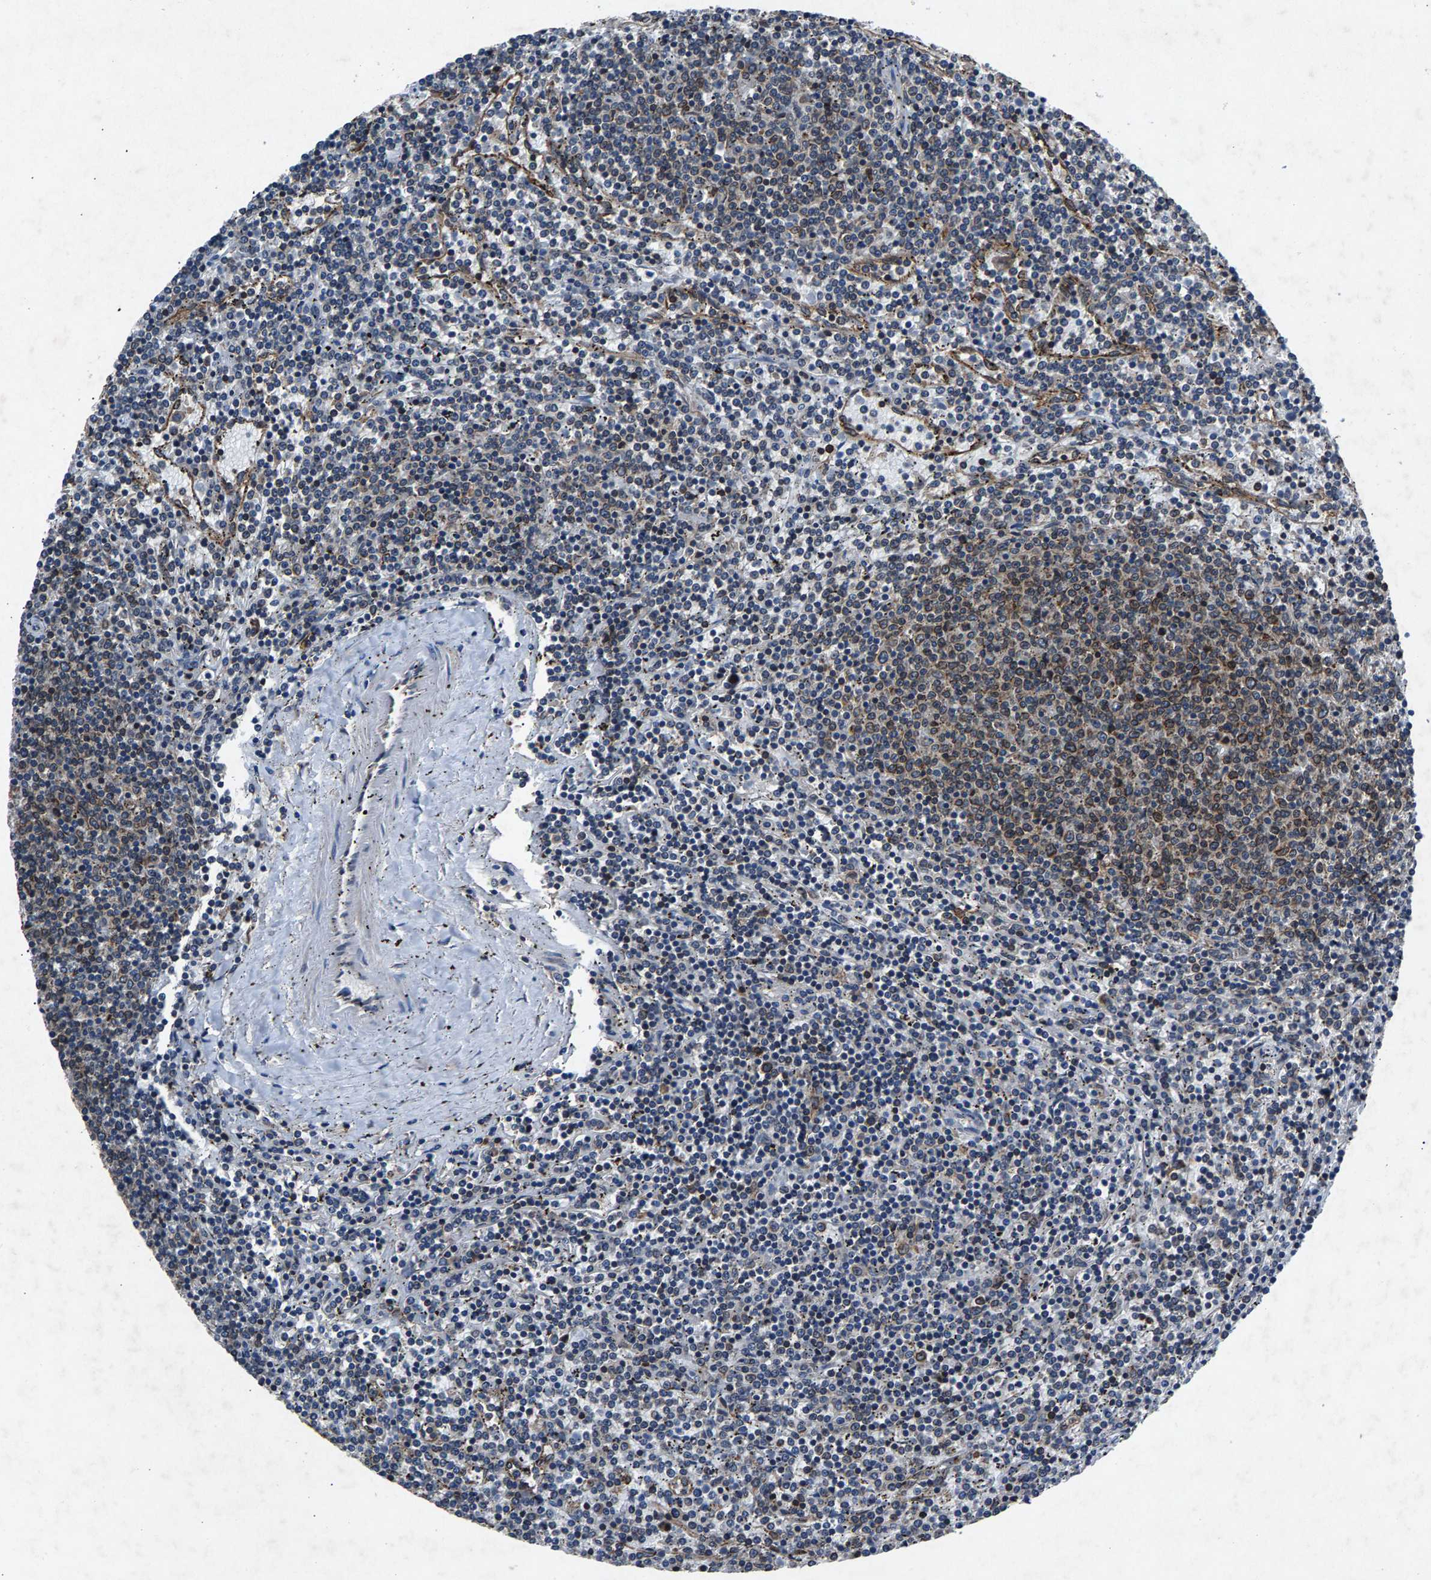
{"staining": {"intensity": "weak", "quantity": "25%-75%", "location": "cytoplasmic/membranous"}, "tissue": "lymphoma", "cell_type": "Tumor cells", "image_type": "cancer", "snomed": [{"axis": "morphology", "description": "Malignant lymphoma, non-Hodgkin's type, Low grade"}, {"axis": "topography", "description": "Spleen"}], "caption": "Tumor cells reveal weak cytoplasmic/membranous staining in about 25%-75% of cells in low-grade malignant lymphoma, non-Hodgkin's type.", "gene": "LPCAT1", "patient": {"sex": "female", "age": 50}}